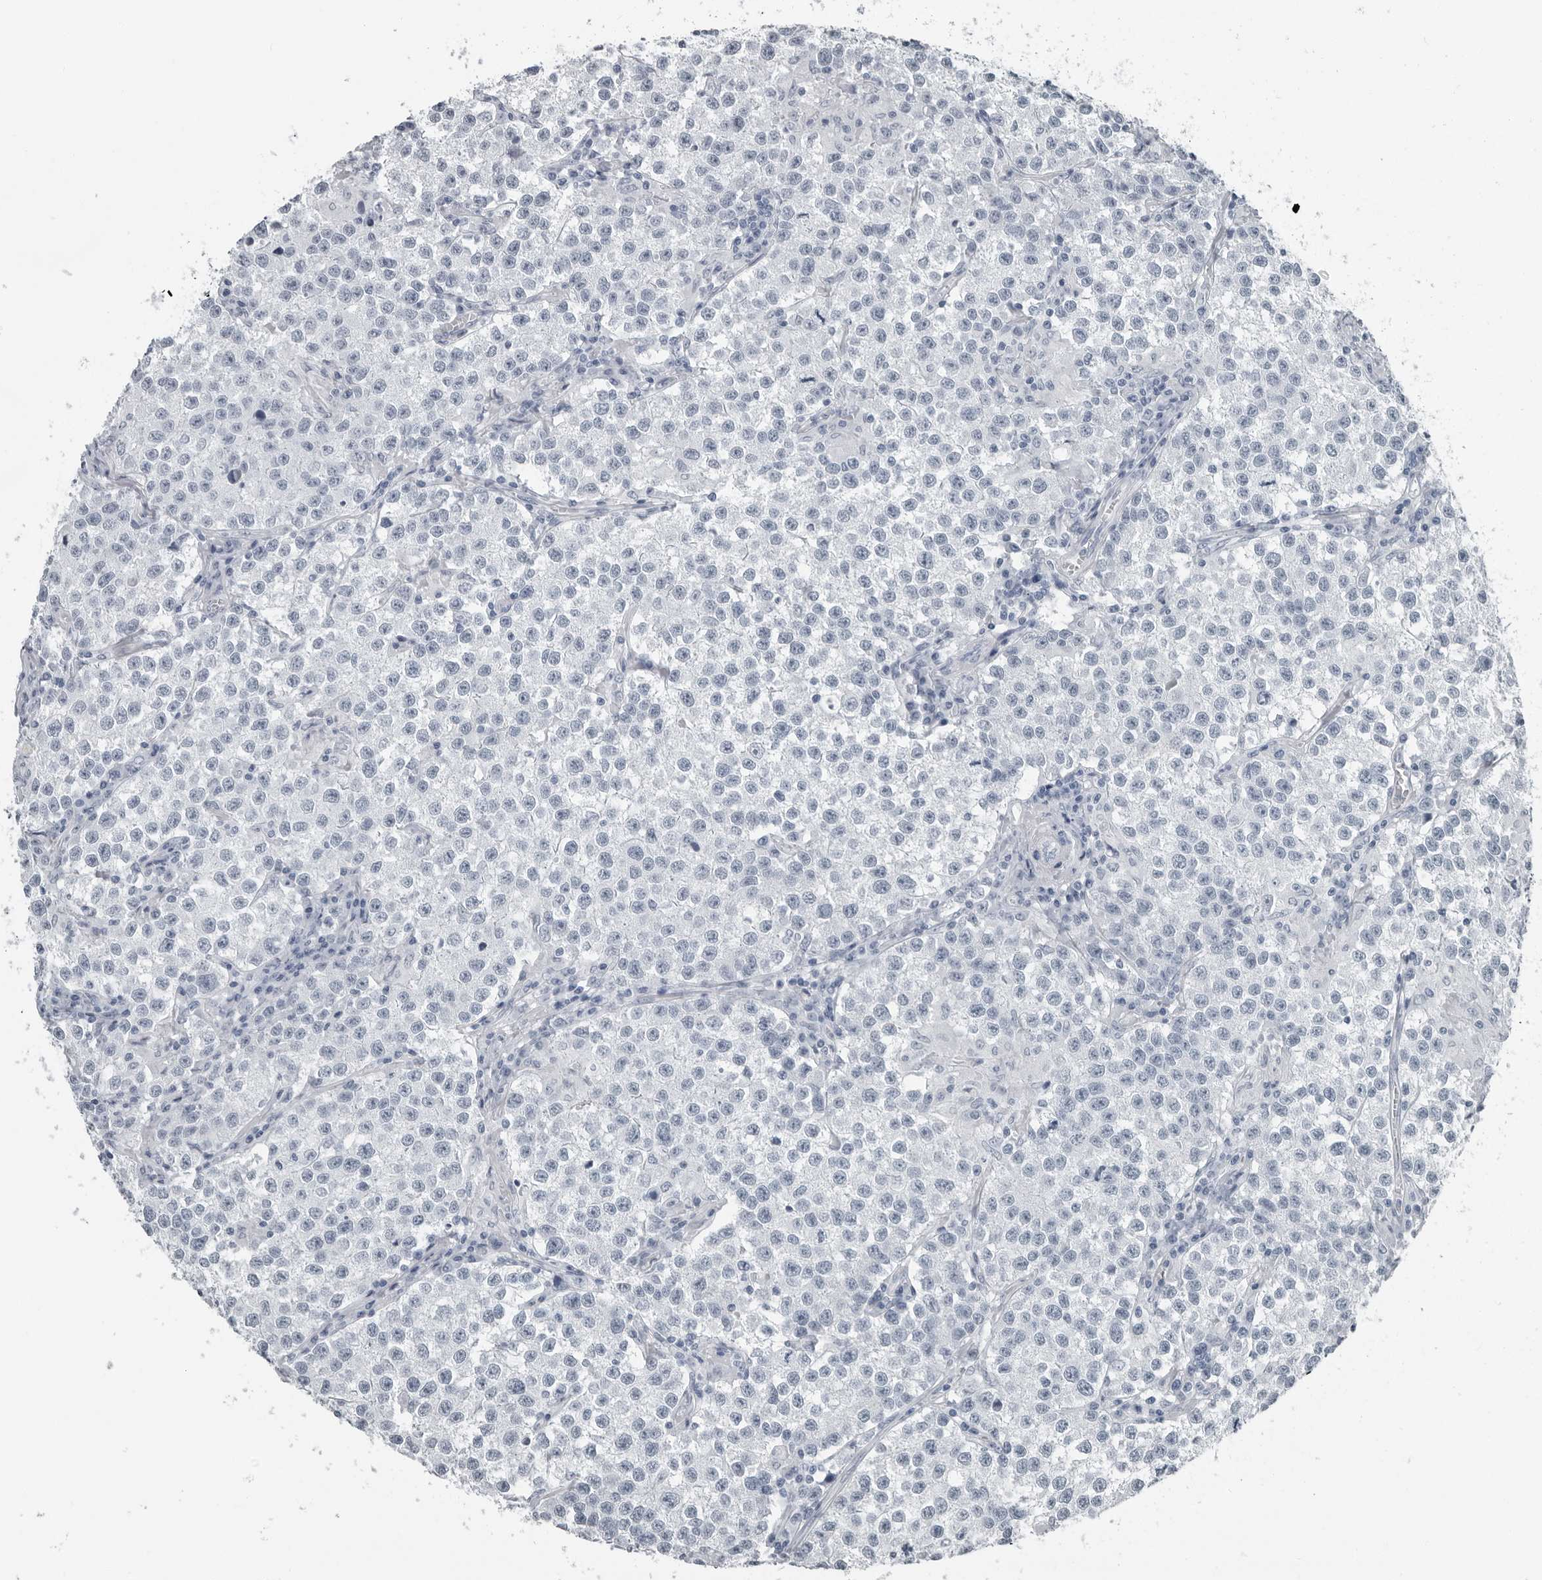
{"staining": {"intensity": "negative", "quantity": "none", "location": "none"}, "tissue": "testis cancer", "cell_type": "Tumor cells", "image_type": "cancer", "snomed": [{"axis": "morphology", "description": "Seminoma, NOS"}, {"axis": "morphology", "description": "Carcinoma, Embryonal, NOS"}, {"axis": "topography", "description": "Testis"}], "caption": "Tumor cells show no significant staining in testis cancer (seminoma).", "gene": "PRSS1", "patient": {"sex": "male", "age": 43}}